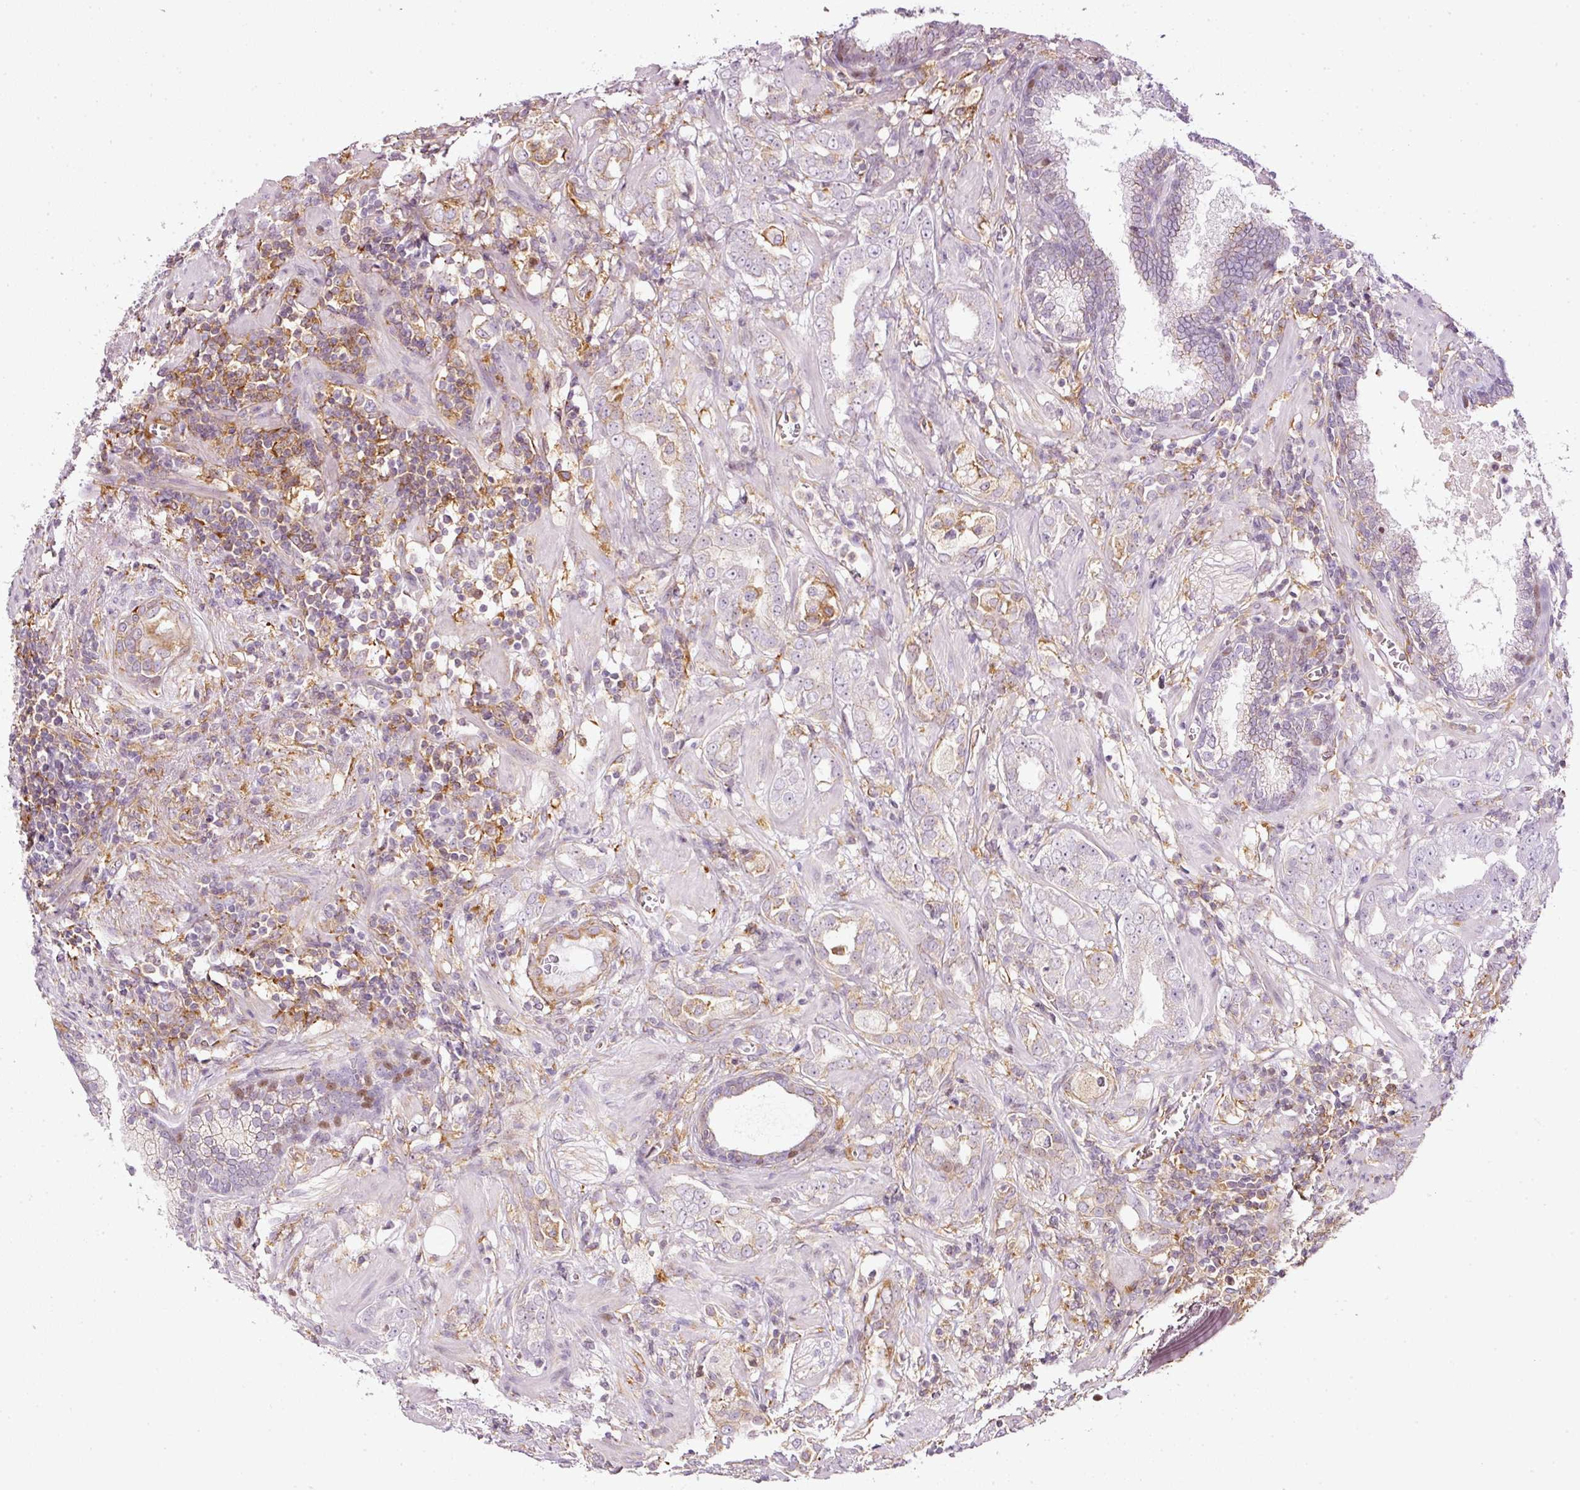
{"staining": {"intensity": "moderate", "quantity": "<25%", "location": "cytoplasmic/membranous"}, "tissue": "prostate cancer", "cell_type": "Tumor cells", "image_type": "cancer", "snomed": [{"axis": "morphology", "description": "Adenocarcinoma, High grade"}, {"axis": "topography", "description": "Prostate"}], "caption": "Protein expression analysis of human prostate adenocarcinoma (high-grade) reveals moderate cytoplasmic/membranous staining in approximately <25% of tumor cells.", "gene": "SCNM1", "patient": {"sex": "male", "age": 63}}